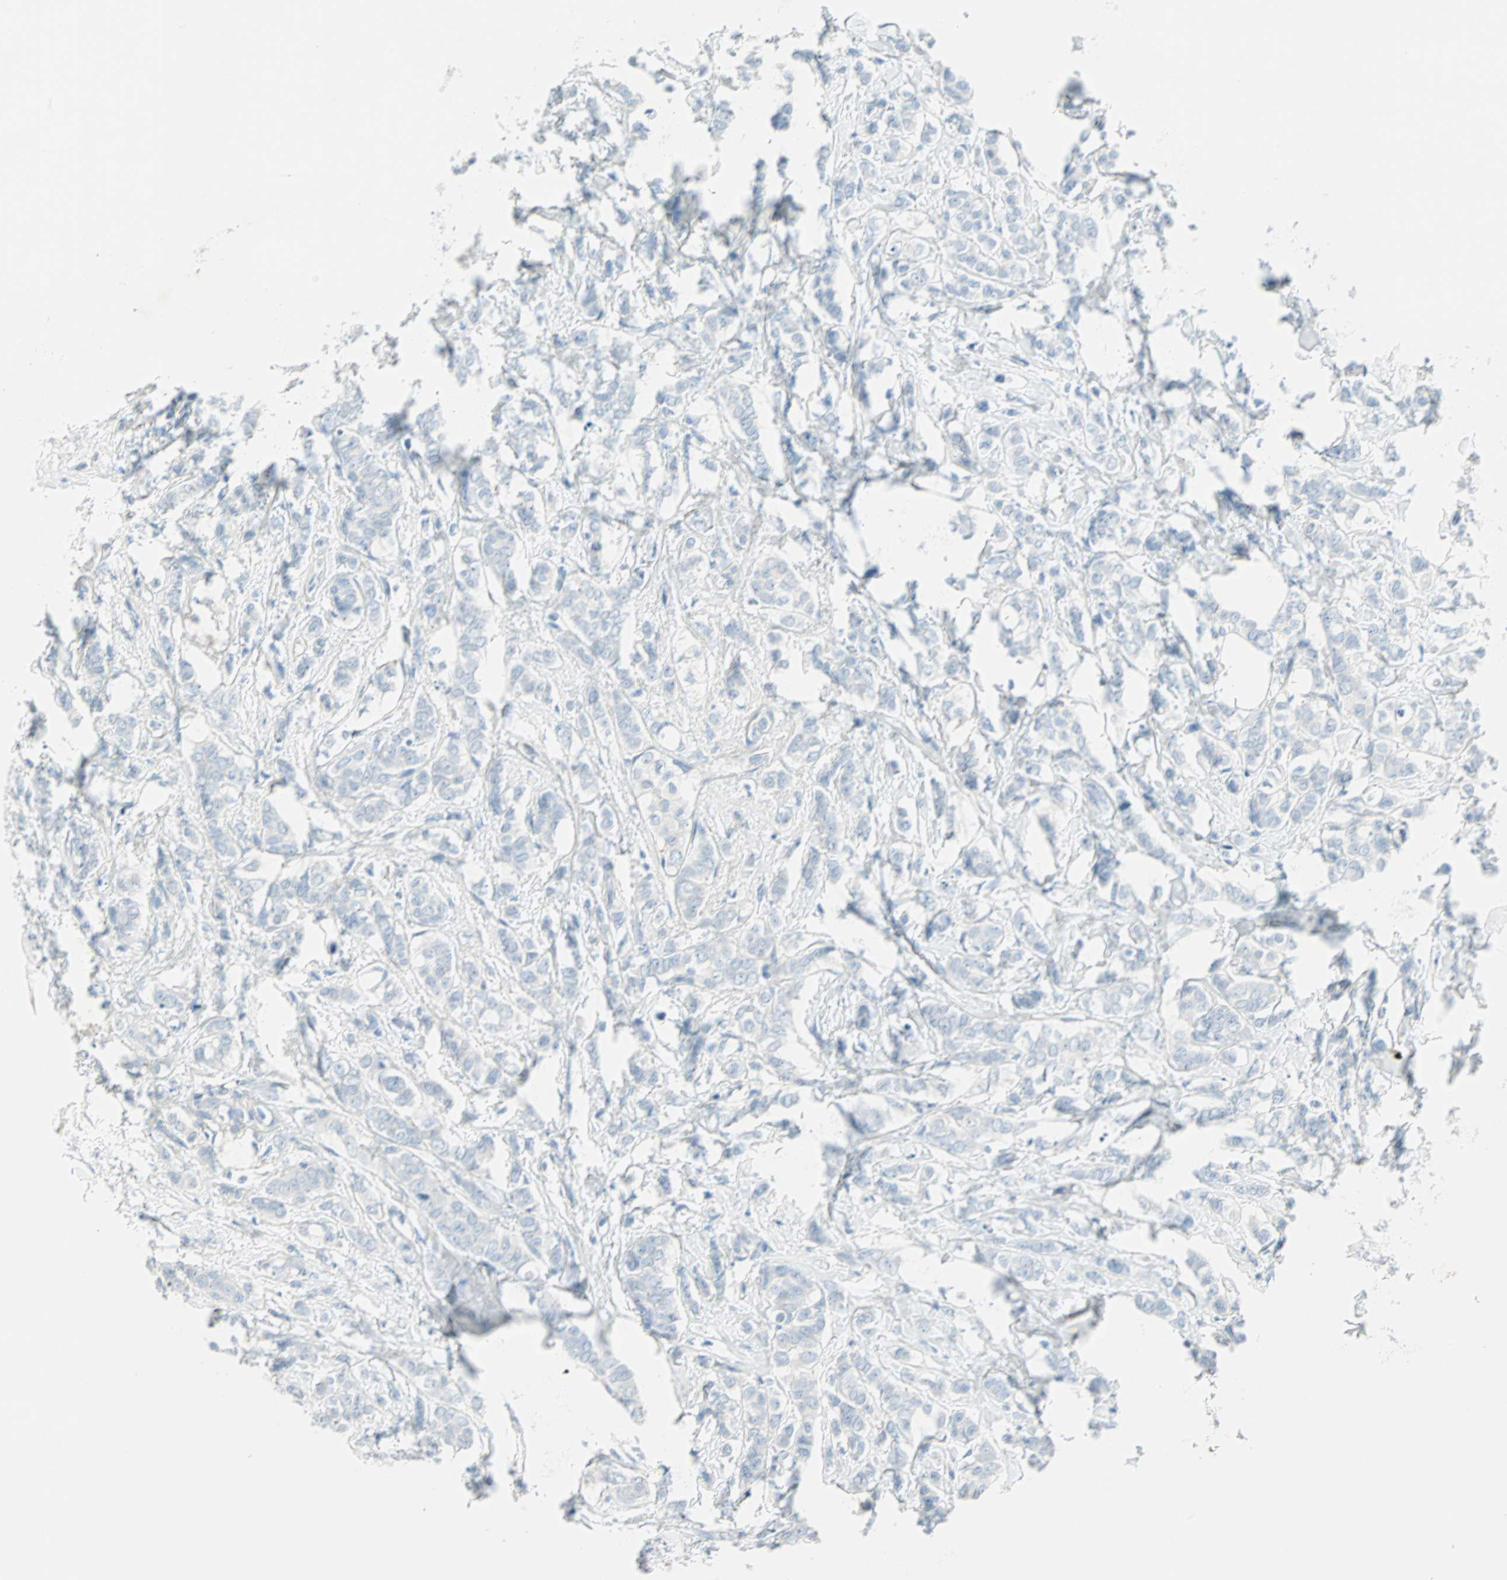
{"staining": {"intensity": "negative", "quantity": "none", "location": "none"}, "tissue": "breast cancer", "cell_type": "Tumor cells", "image_type": "cancer", "snomed": [{"axis": "morphology", "description": "Lobular carcinoma"}, {"axis": "topography", "description": "Breast"}], "caption": "Immunohistochemical staining of human breast cancer exhibits no significant staining in tumor cells.", "gene": "SULT1C2", "patient": {"sex": "female", "age": 60}}